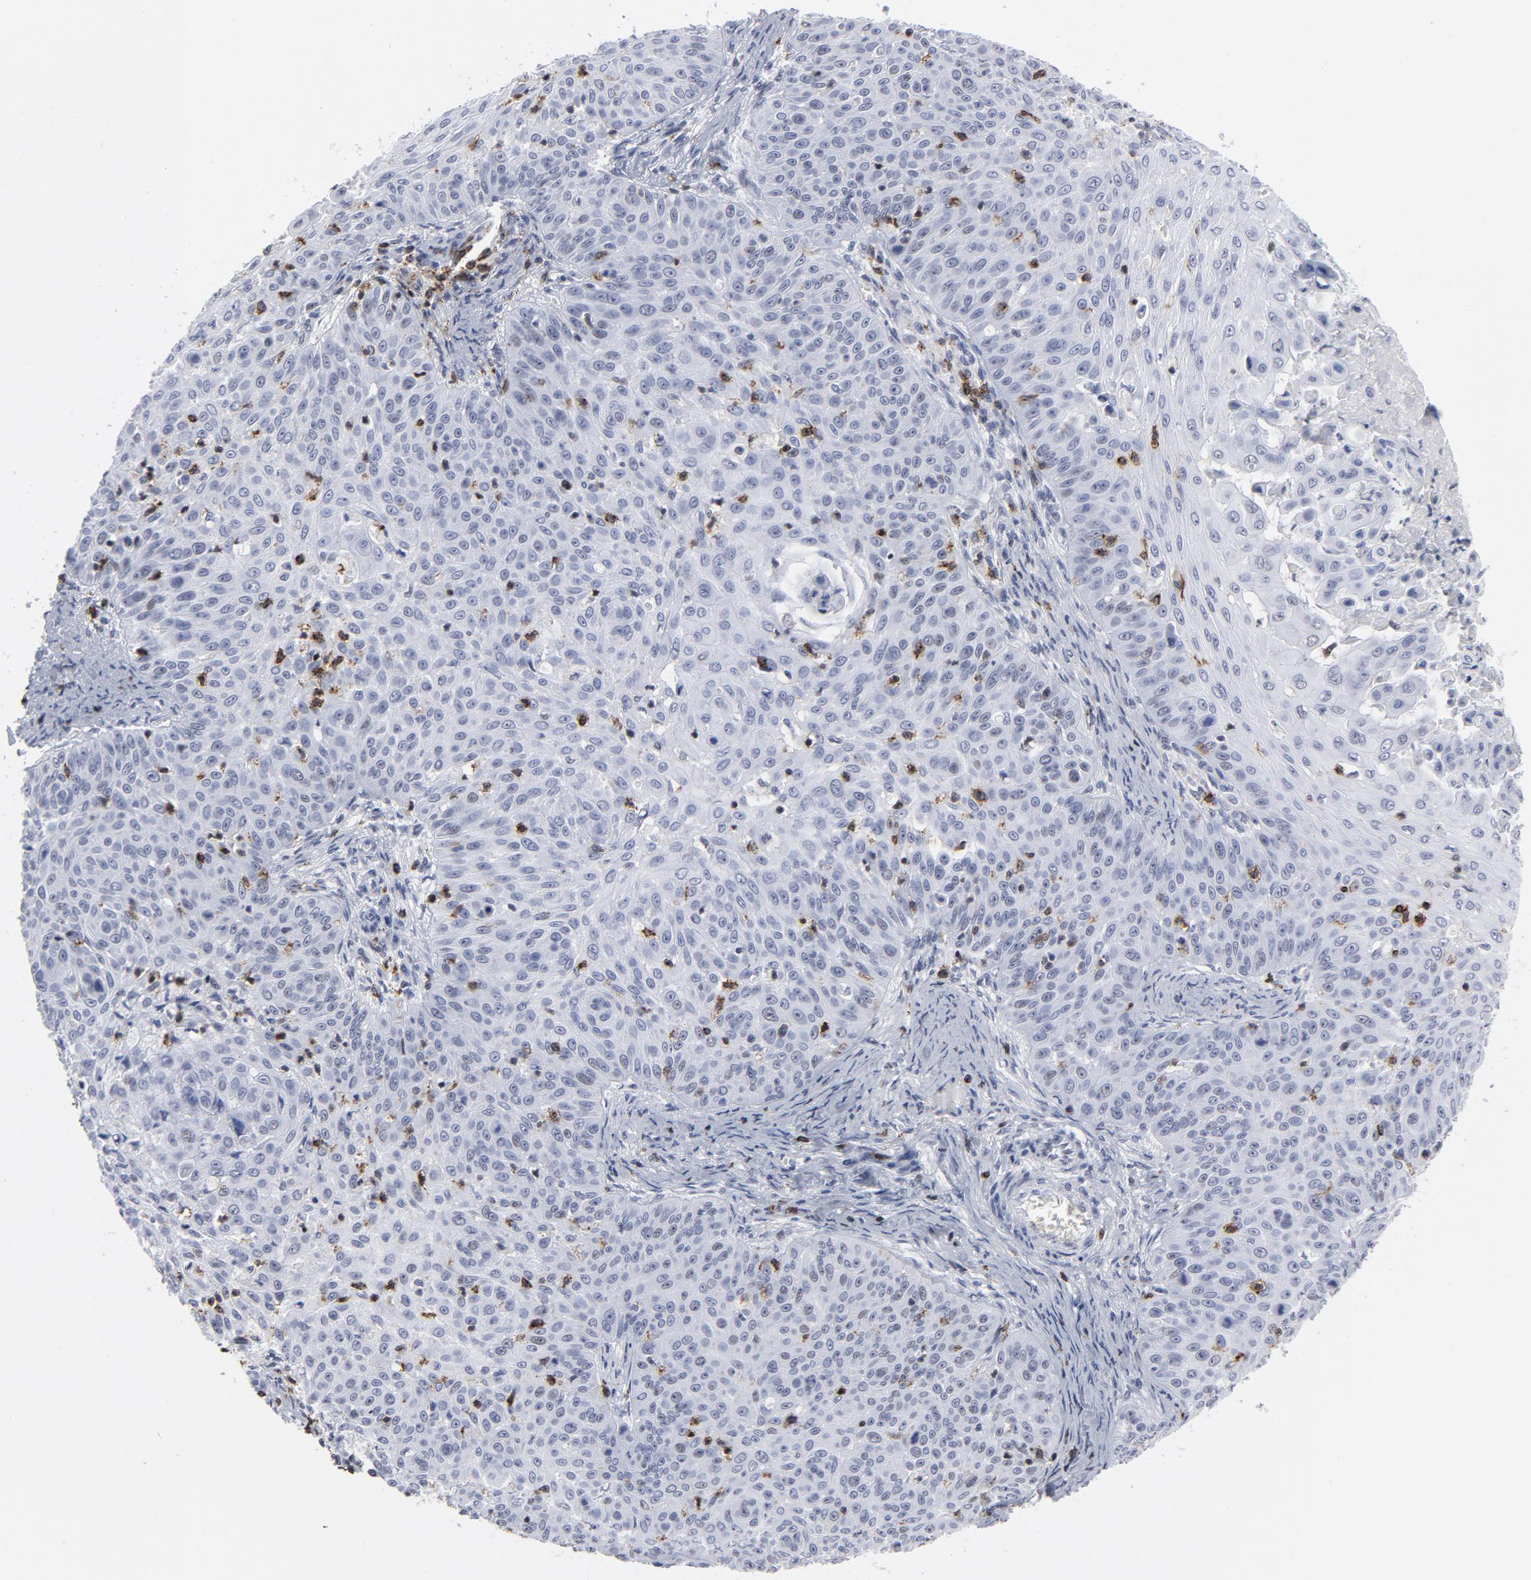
{"staining": {"intensity": "negative", "quantity": "none", "location": "none"}, "tissue": "skin cancer", "cell_type": "Tumor cells", "image_type": "cancer", "snomed": [{"axis": "morphology", "description": "Squamous cell carcinoma, NOS"}, {"axis": "topography", "description": "Skin"}], "caption": "DAB (3,3'-diaminobenzidine) immunohistochemical staining of human skin cancer shows no significant positivity in tumor cells.", "gene": "CD2", "patient": {"sex": "male", "age": 82}}